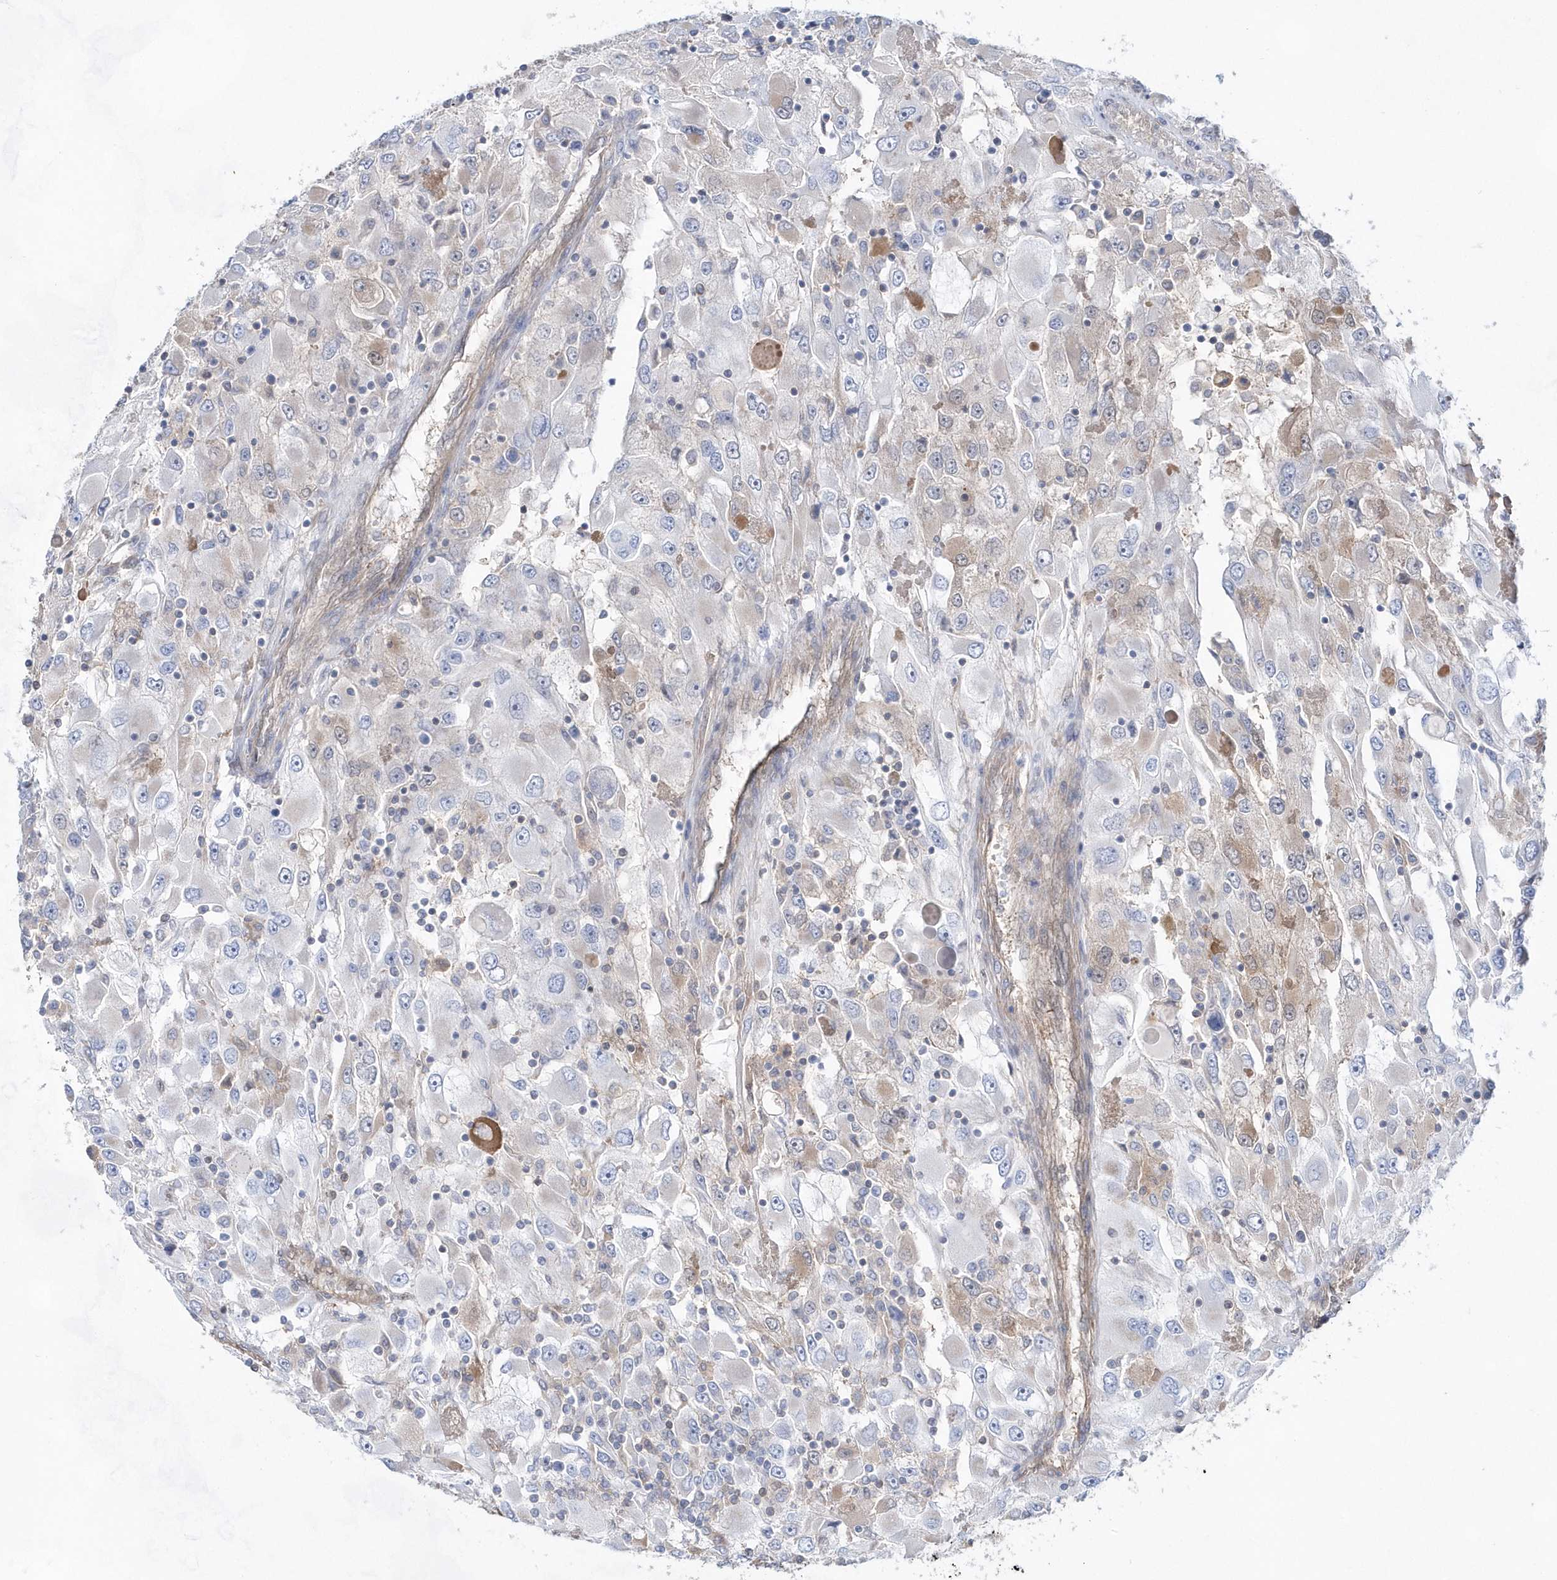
{"staining": {"intensity": "weak", "quantity": "<25%", "location": "cytoplasmic/membranous"}, "tissue": "renal cancer", "cell_type": "Tumor cells", "image_type": "cancer", "snomed": [{"axis": "morphology", "description": "Adenocarcinoma, NOS"}, {"axis": "topography", "description": "Kidney"}], "caption": "Immunohistochemistry (IHC) of human adenocarcinoma (renal) shows no positivity in tumor cells.", "gene": "BDH2", "patient": {"sex": "female", "age": 52}}